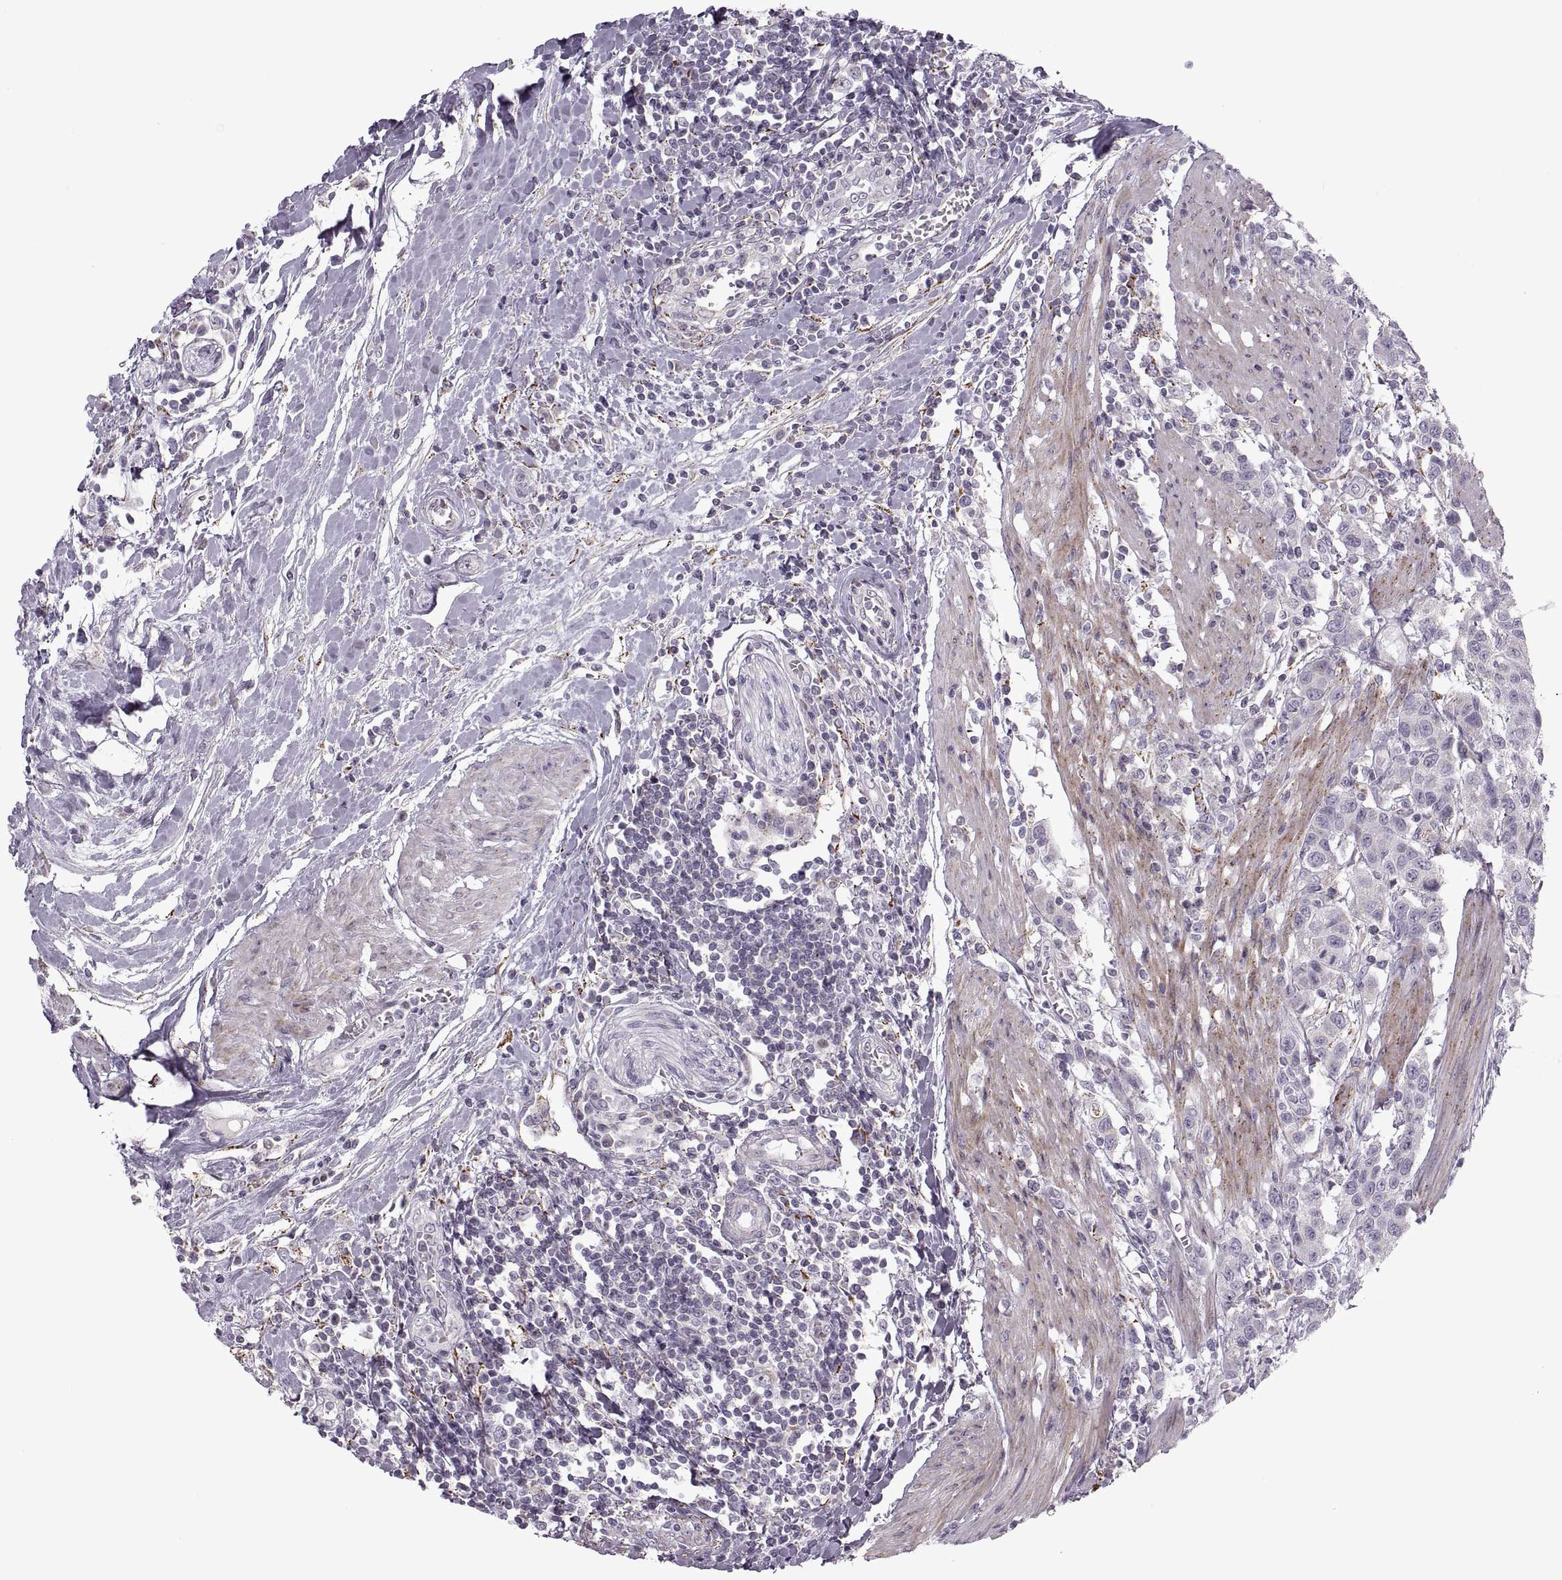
{"staining": {"intensity": "negative", "quantity": "none", "location": "none"}, "tissue": "urothelial cancer", "cell_type": "Tumor cells", "image_type": "cancer", "snomed": [{"axis": "morphology", "description": "Urothelial carcinoma, High grade"}, {"axis": "topography", "description": "Urinary bladder"}], "caption": "Urothelial cancer was stained to show a protein in brown. There is no significant expression in tumor cells.", "gene": "PIERCE1", "patient": {"sex": "female", "age": 58}}